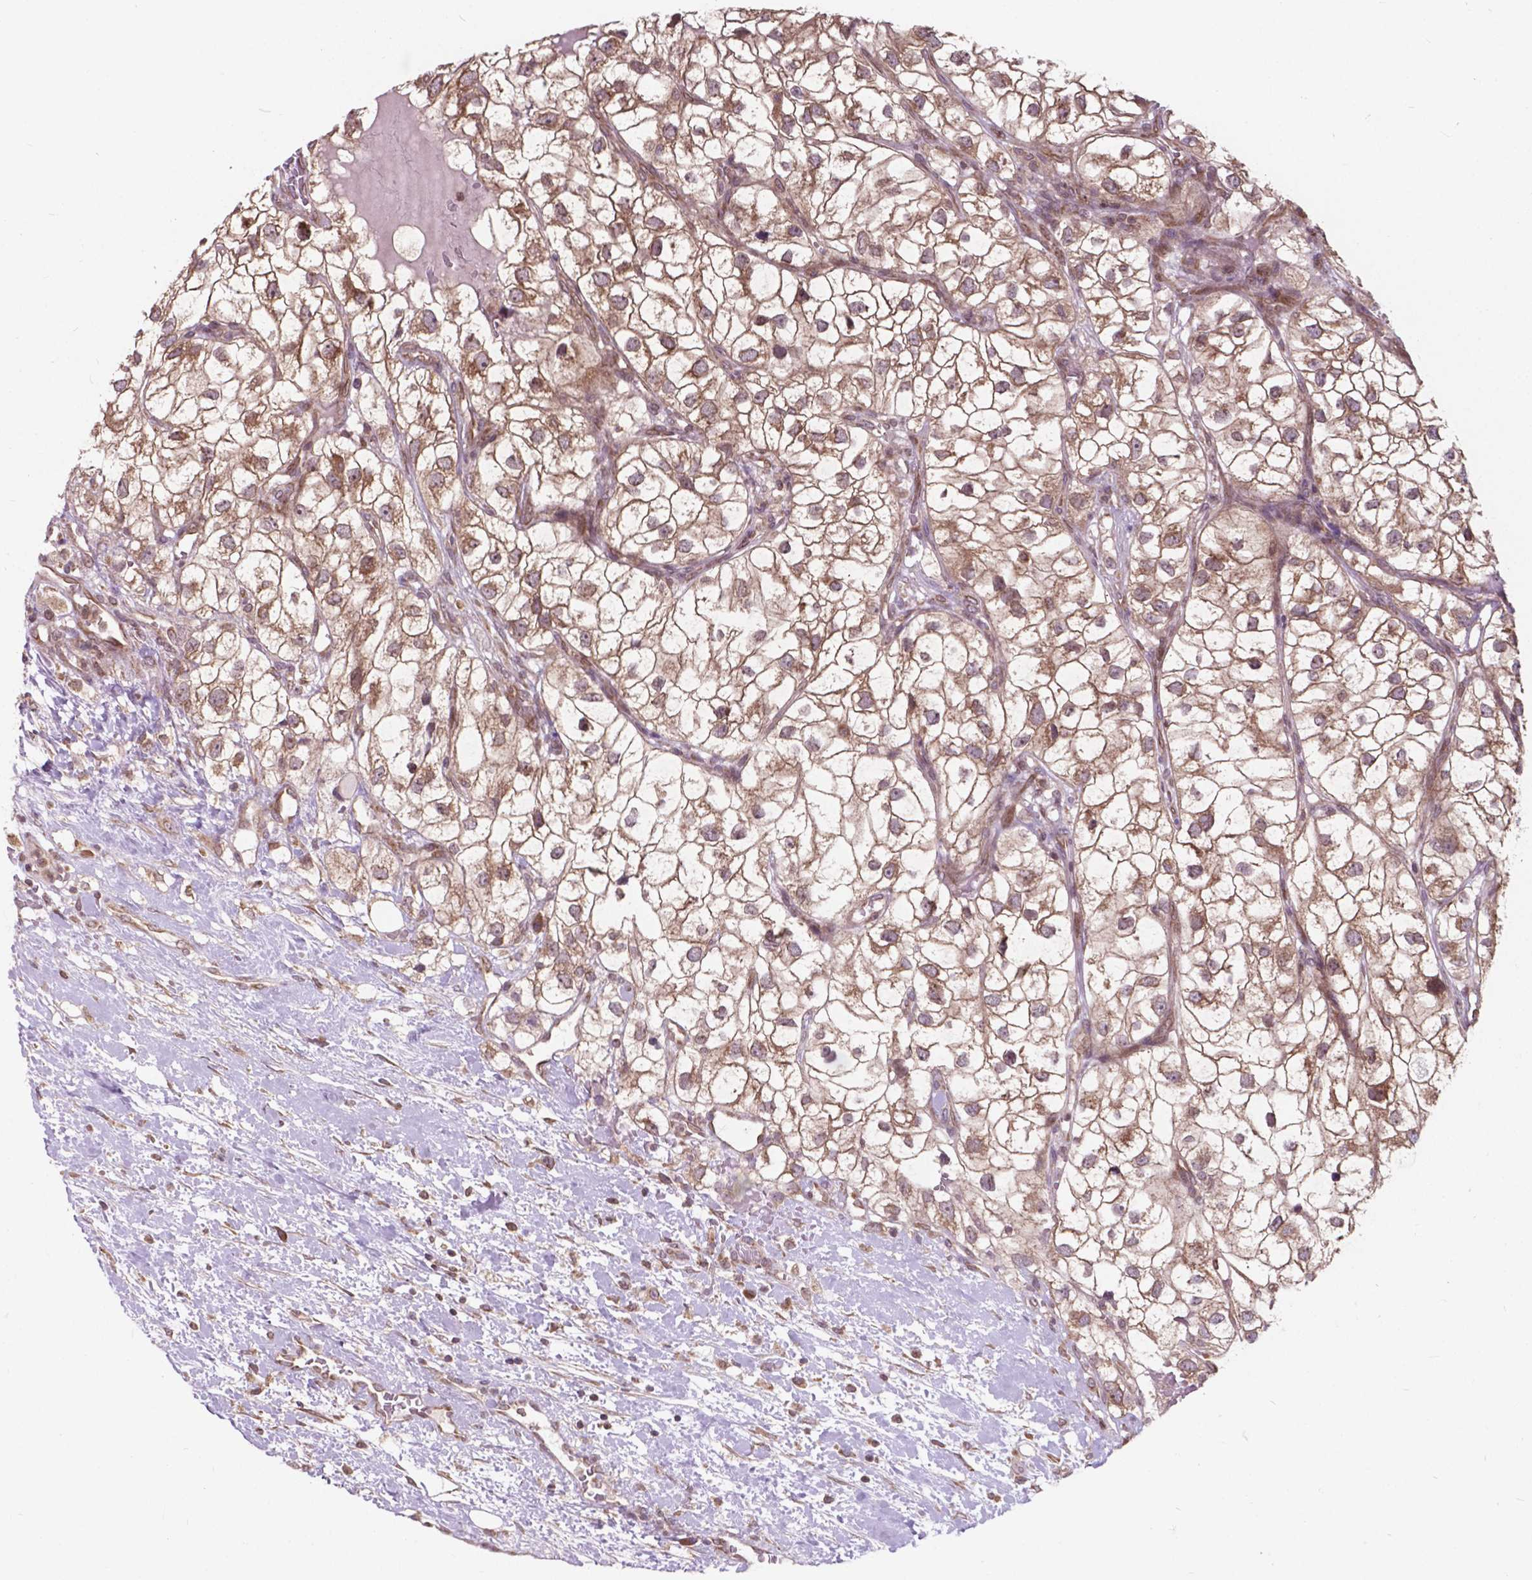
{"staining": {"intensity": "moderate", "quantity": ">75%", "location": "cytoplasmic/membranous"}, "tissue": "renal cancer", "cell_type": "Tumor cells", "image_type": "cancer", "snomed": [{"axis": "morphology", "description": "Adenocarcinoma, NOS"}, {"axis": "topography", "description": "Kidney"}], "caption": "Adenocarcinoma (renal) stained for a protein (brown) shows moderate cytoplasmic/membranous positive positivity in approximately >75% of tumor cells.", "gene": "MRPL33", "patient": {"sex": "male", "age": 59}}